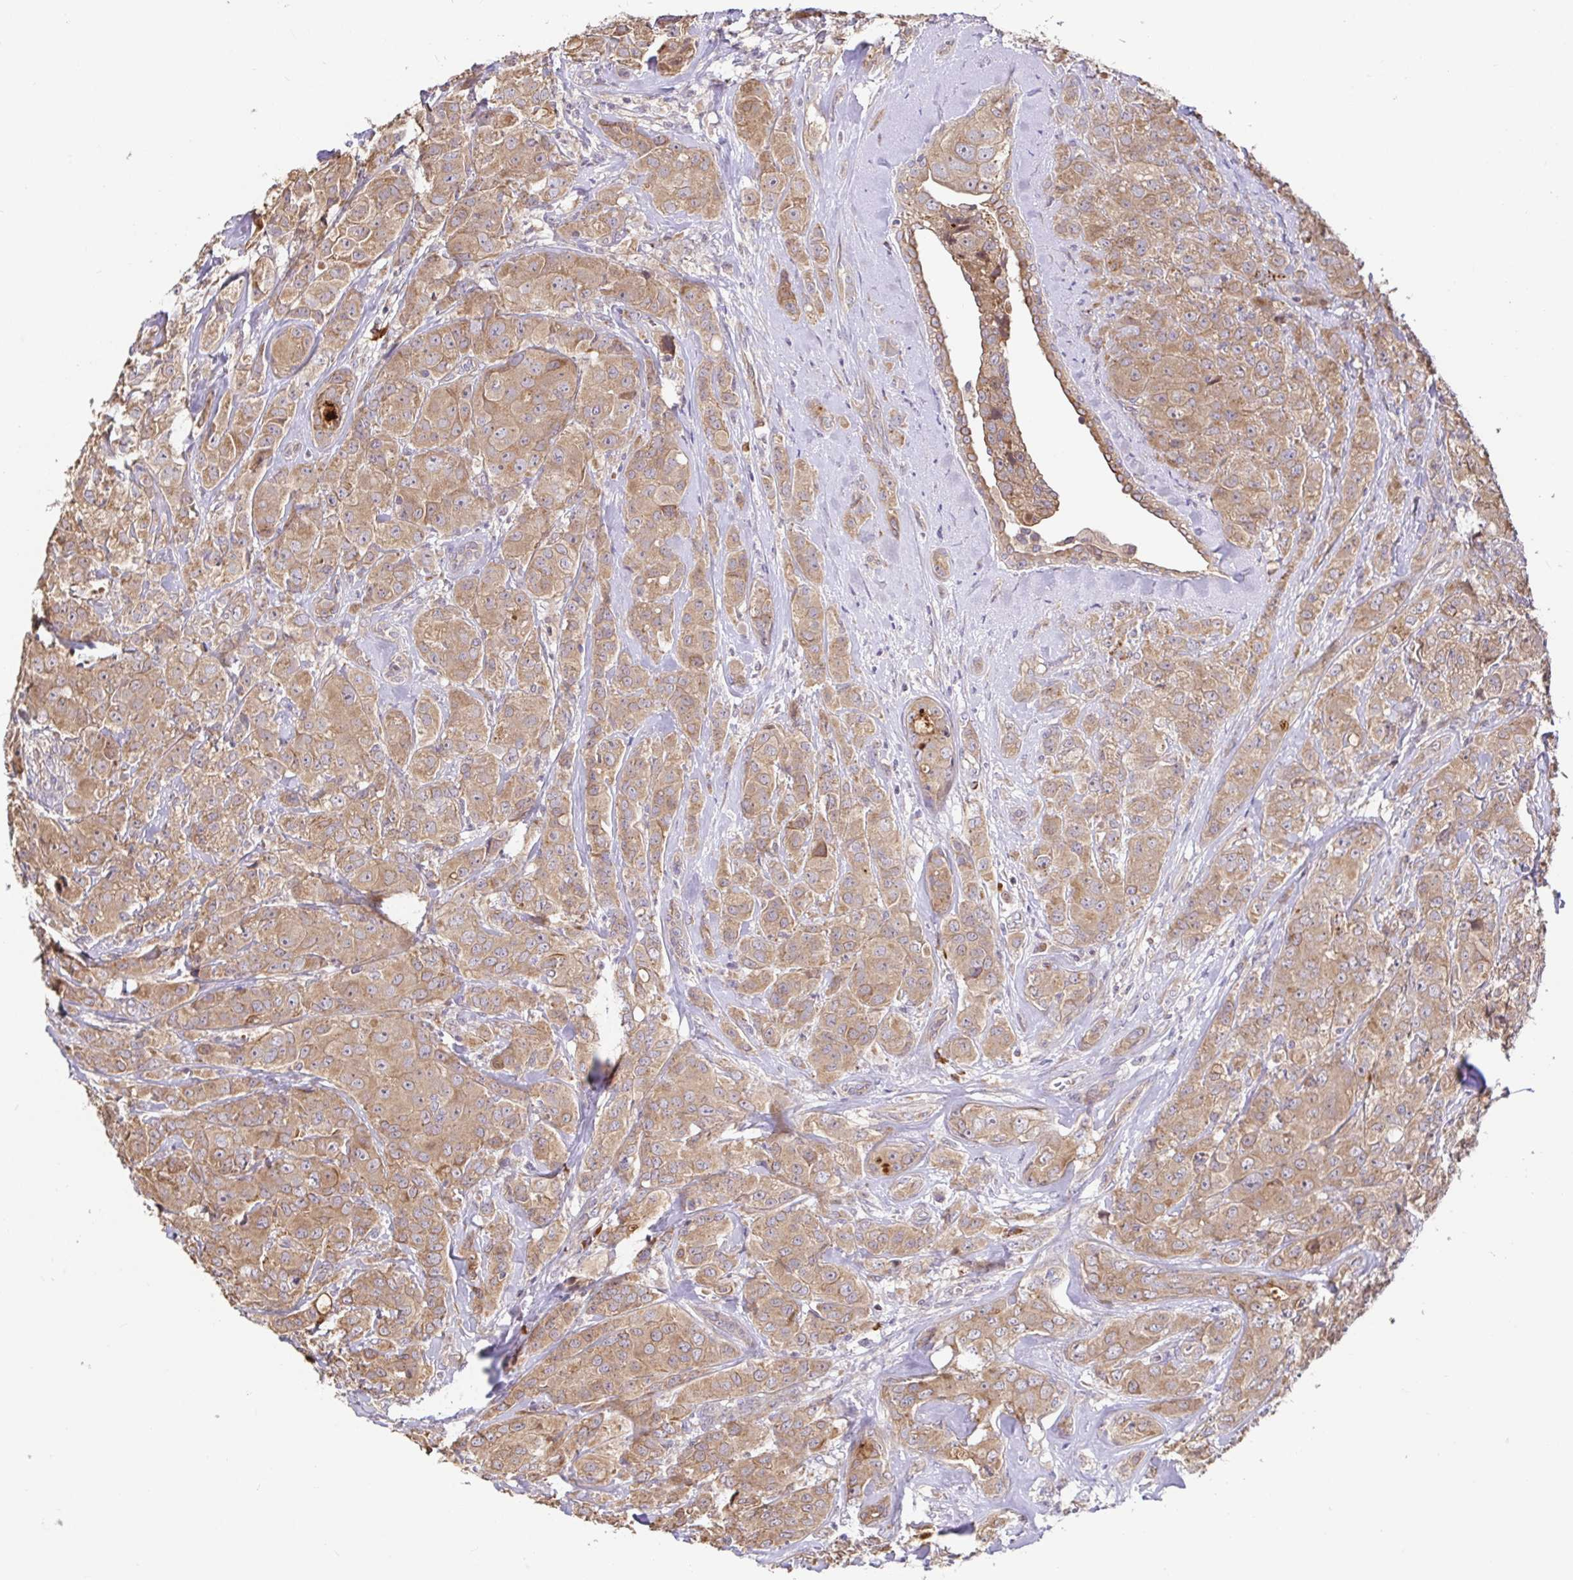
{"staining": {"intensity": "moderate", "quantity": ">75%", "location": "cytoplasmic/membranous"}, "tissue": "breast cancer", "cell_type": "Tumor cells", "image_type": "cancer", "snomed": [{"axis": "morphology", "description": "Normal tissue, NOS"}, {"axis": "morphology", "description": "Duct carcinoma"}, {"axis": "topography", "description": "Breast"}], "caption": "Moderate cytoplasmic/membranous positivity for a protein is appreciated in about >75% of tumor cells of breast cancer using IHC.", "gene": "ELP1", "patient": {"sex": "female", "age": 43}}